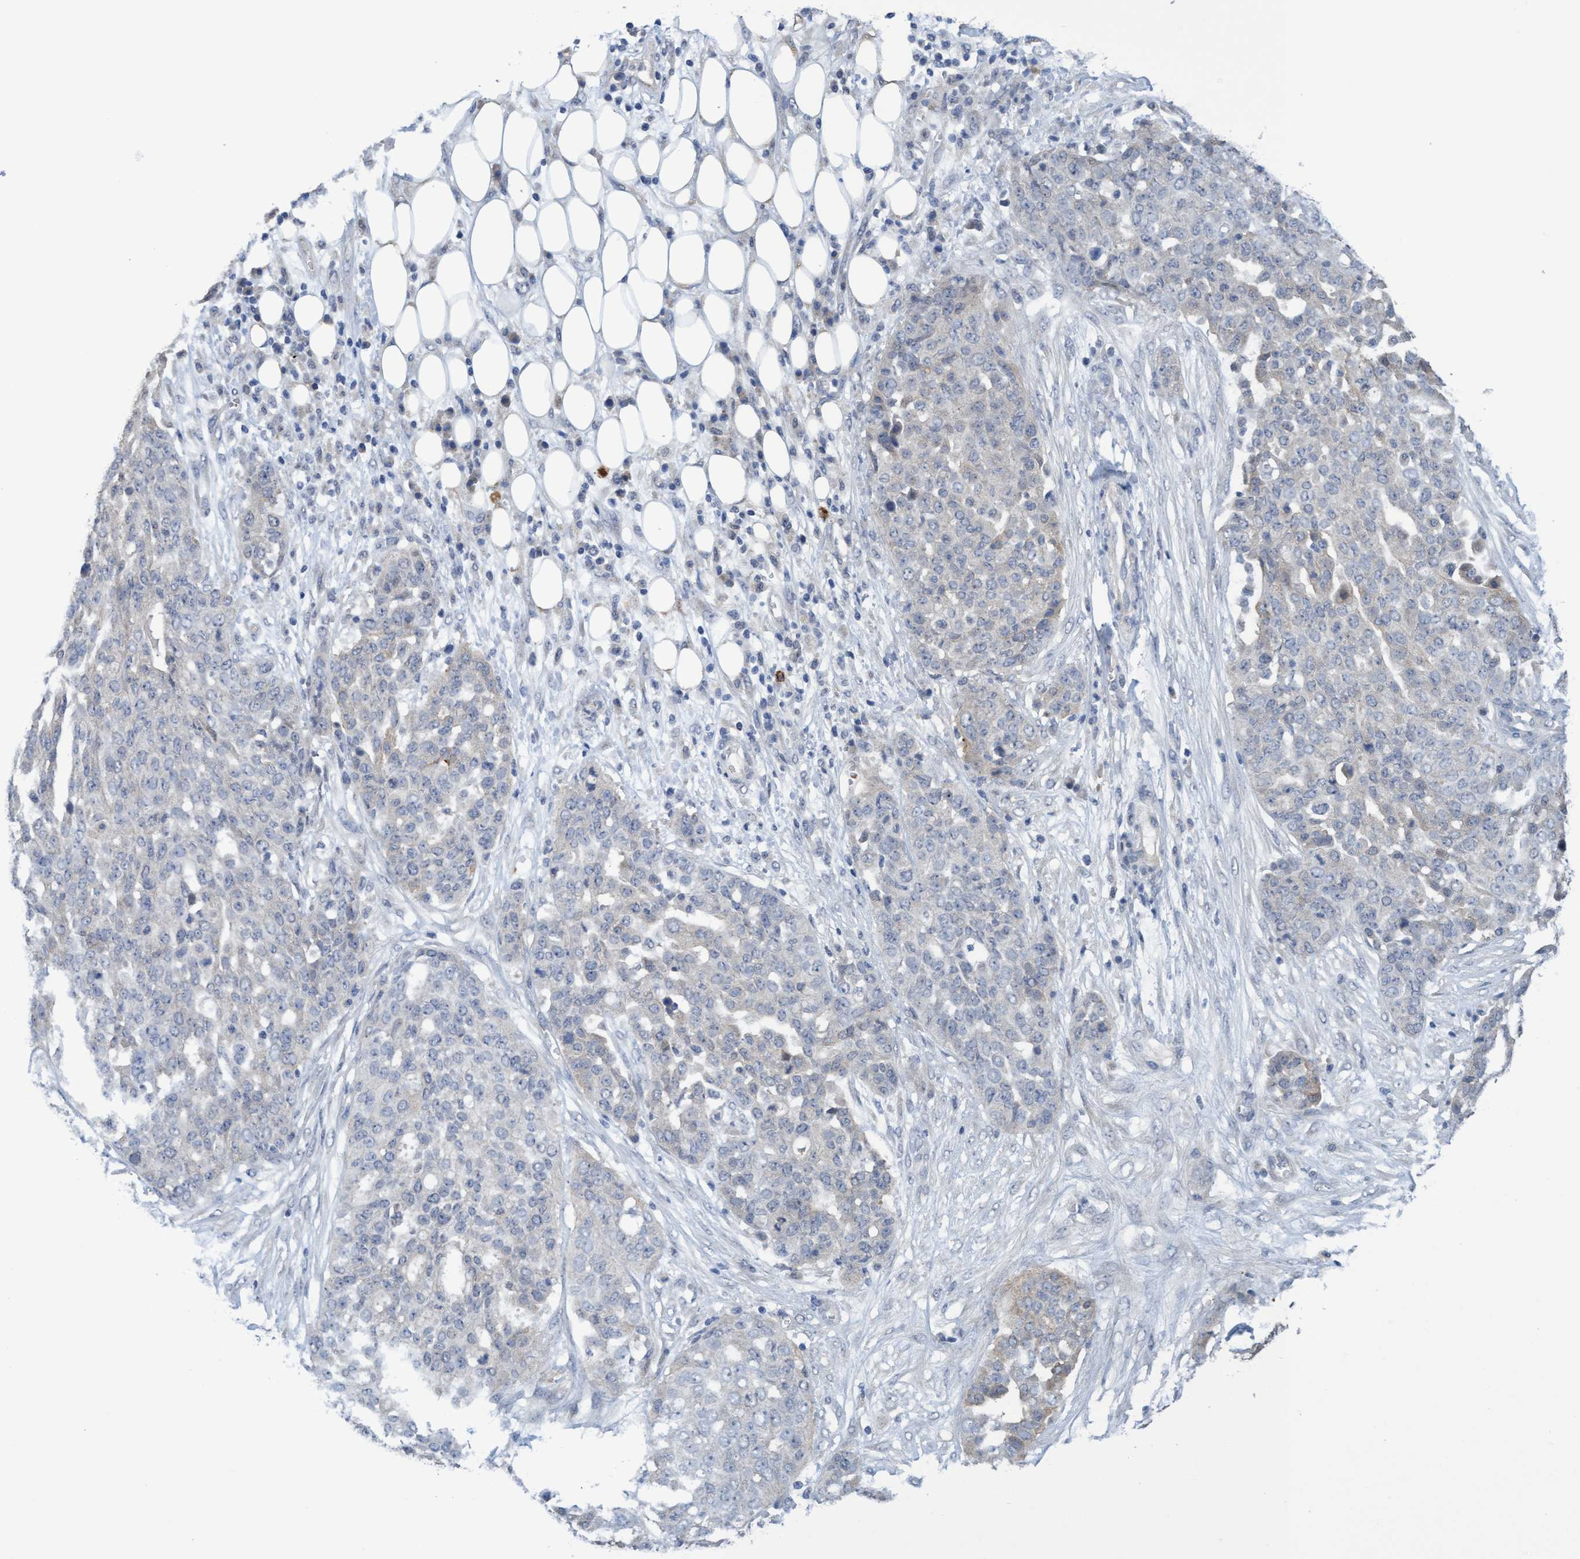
{"staining": {"intensity": "negative", "quantity": "none", "location": "none"}, "tissue": "ovarian cancer", "cell_type": "Tumor cells", "image_type": "cancer", "snomed": [{"axis": "morphology", "description": "Cystadenocarcinoma, serous, NOS"}, {"axis": "topography", "description": "Soft tissue"}, {"axis": "topography", "description": "Ovary"}], "caption": "DAB immunohistochemical staining of human ovarian cancer demonstrates no significant positivity in tumor cells. (Stains: DAB (3,3'-diaminobenzidine) immunohistochemistry with hematoxylin counter stain, Microscopy: brightfield microscopy at high magnification).", "gene": "SEMA4D", "patient": {"sex": "female", "age": 57}}